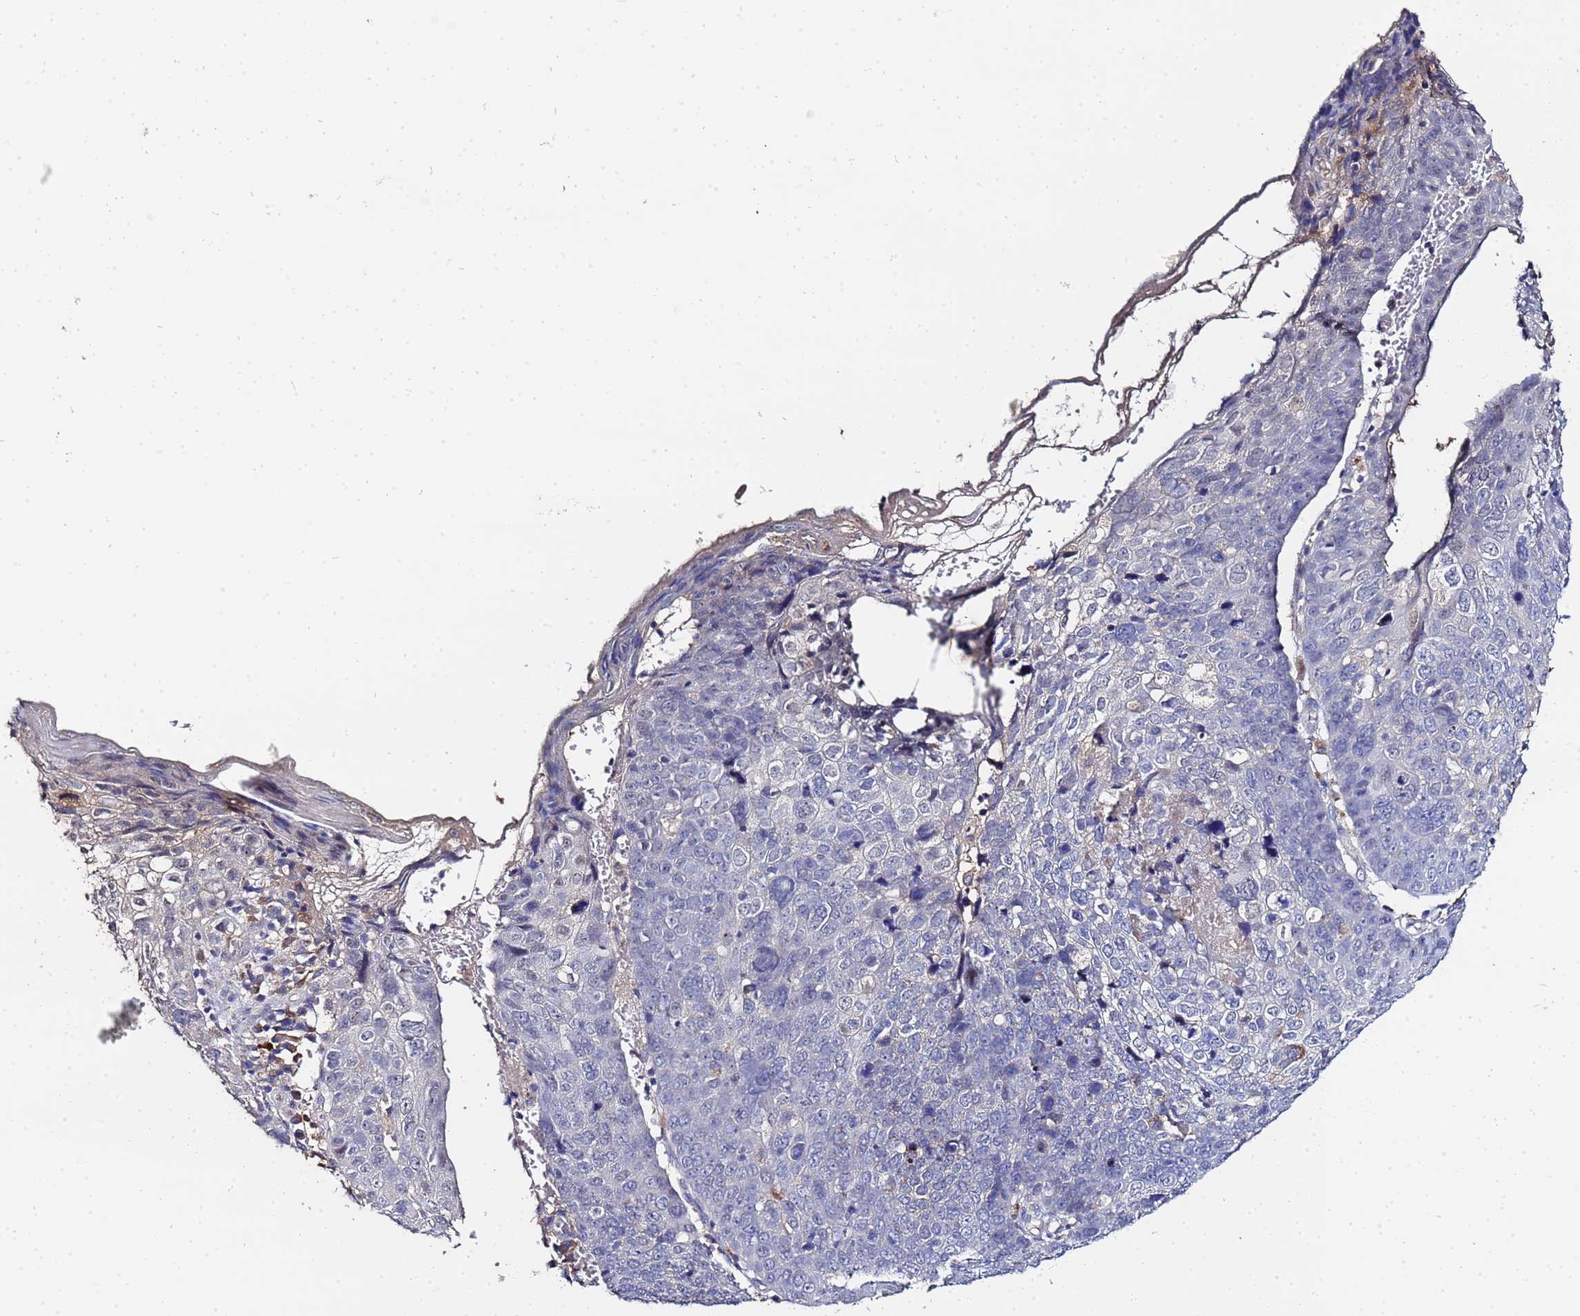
{"staining": {"intensity": "negative", "quantity": "none", "location": "none"}, "tissue": "skin cancer", "cell_type": "Tumor cells", "image_type": "cancer", "snomed": [{"axis": "morphology", "description": "Squamous cell carcinoma, NOS"}, {"axis": "topography", "description": "Skin"}], "caption": "Tumor cells are negative for protein expression in human squamous cell carcinoma (skin).", "gene": "TCP10L", "patient": {"sex": "male", "age": 71}}